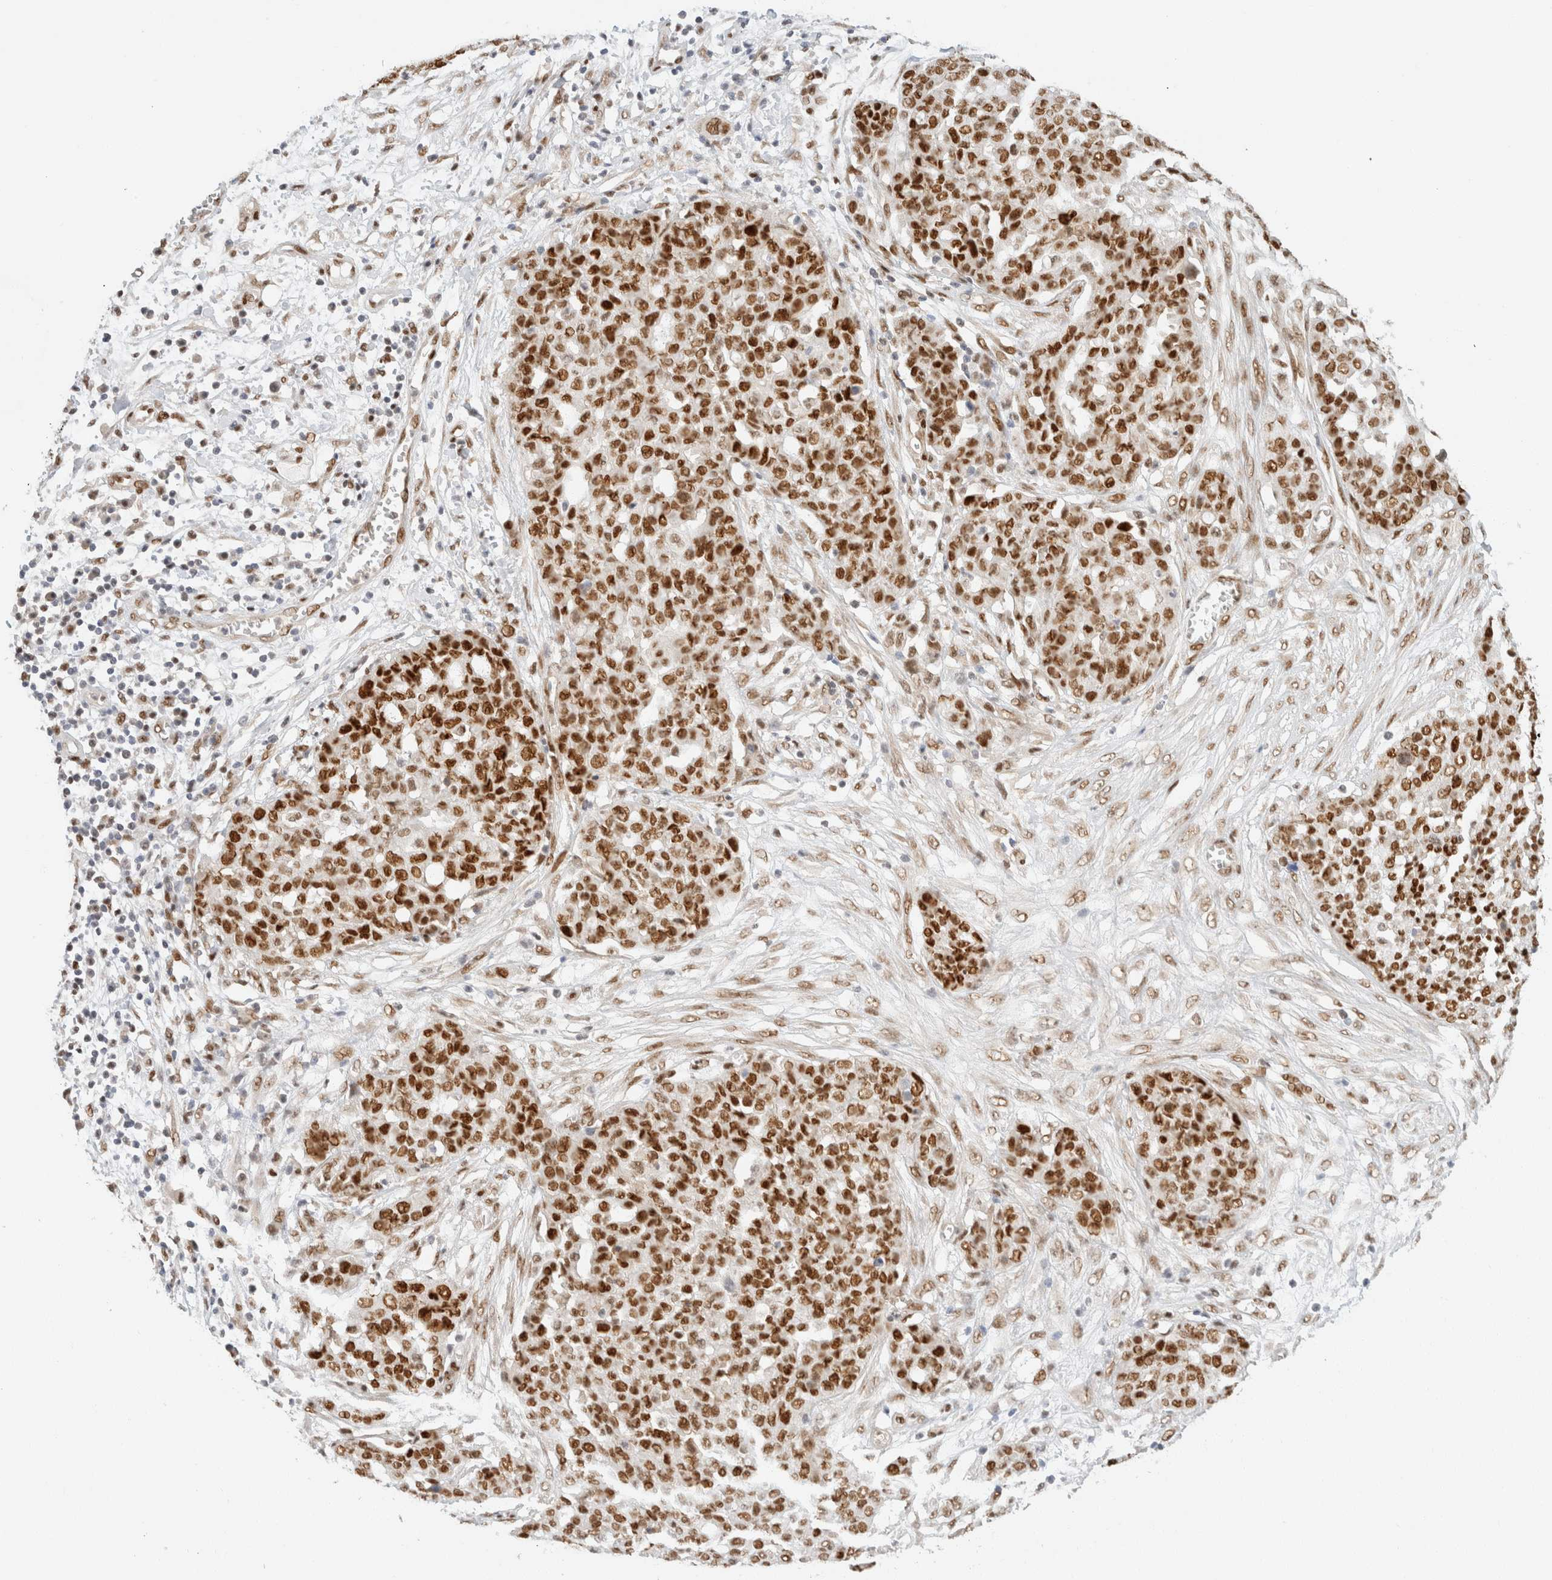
{"staining": {"intensity": "strong", "quantity": ">75%", "location": "nuclear"}, "tissue": "ovarian cancer", "cell_type": "Tumor cells", "image_type": "cancer", "snomed": [{"axis": "morphology", "description": "Cystadenocarcinoma, serous, NOS"}, {"axis": "topography", "description": "Soft tissue"}, {"axis": "topography", "description": "Ovary"}], "caption": "IHC staining of ovarian serous cystadenocarcinoma, which demonstrates high levels of strong nuclear staining in approximately >75% of tumor cells indicating strong nuclear protein positivity. The staining was performed using DAB (brown) for protein detection and nuclei were counterstained in hematoxylin (blue).", "gene": "ZNF768", "patient": {"sex": "female", "age": 57}}